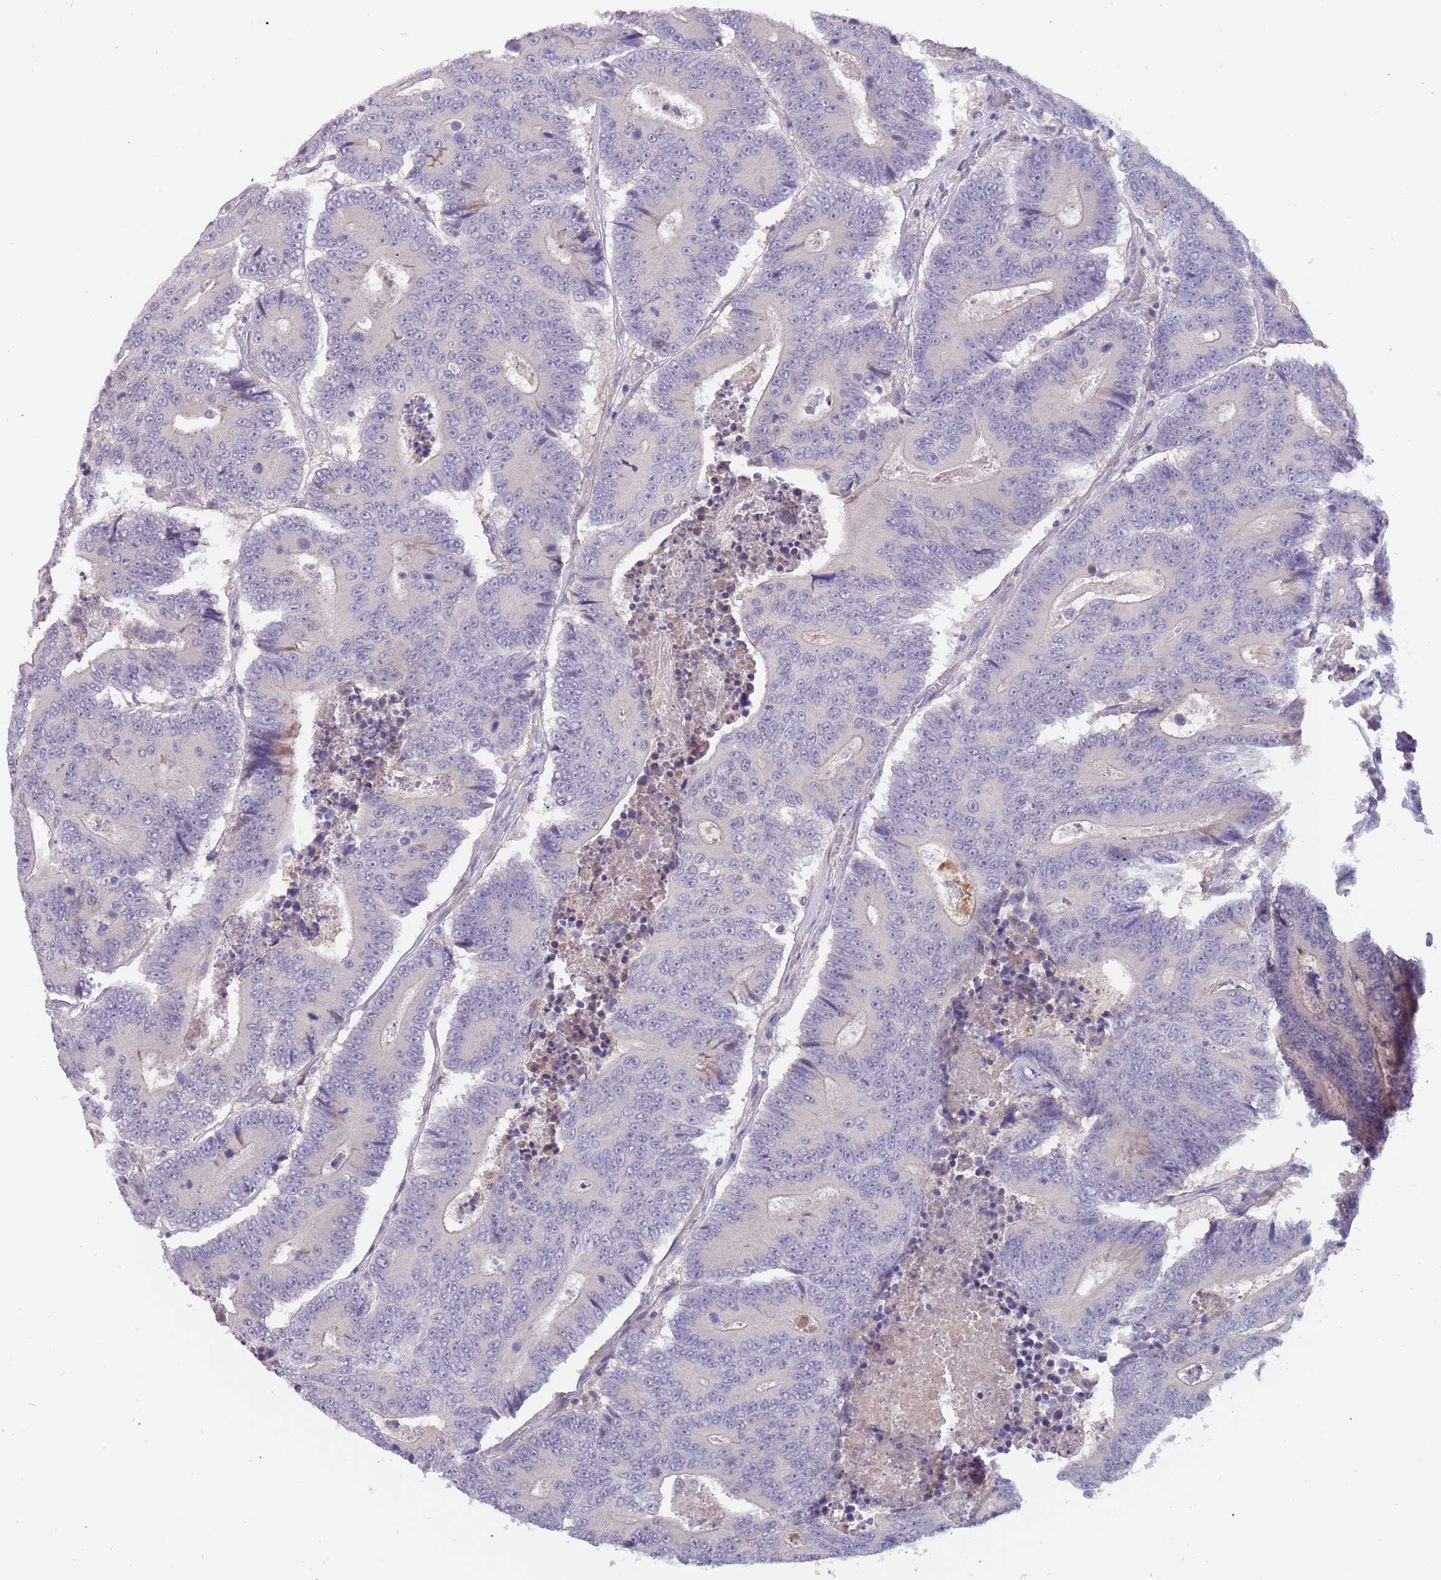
{"staining": {"intensity": "negative", "quantity": "none", "location": "none"}, "tissue": "colorectal cancer", "cell_type": "Tumor cells", "image_type": "cancer", "snomed": [{"axis": "morphology", "description": "Adenocarcinoma, NOS"}, {"axis": "topography", "description": "Colon"}], "caption": "Adenocarcinoma (colorectal) stained for a protein using immunohistochemistry (IHC) reveals no expression tumor cells.", "gene": "ZNF746", "patient": {"sex": "male", "age": 83}}